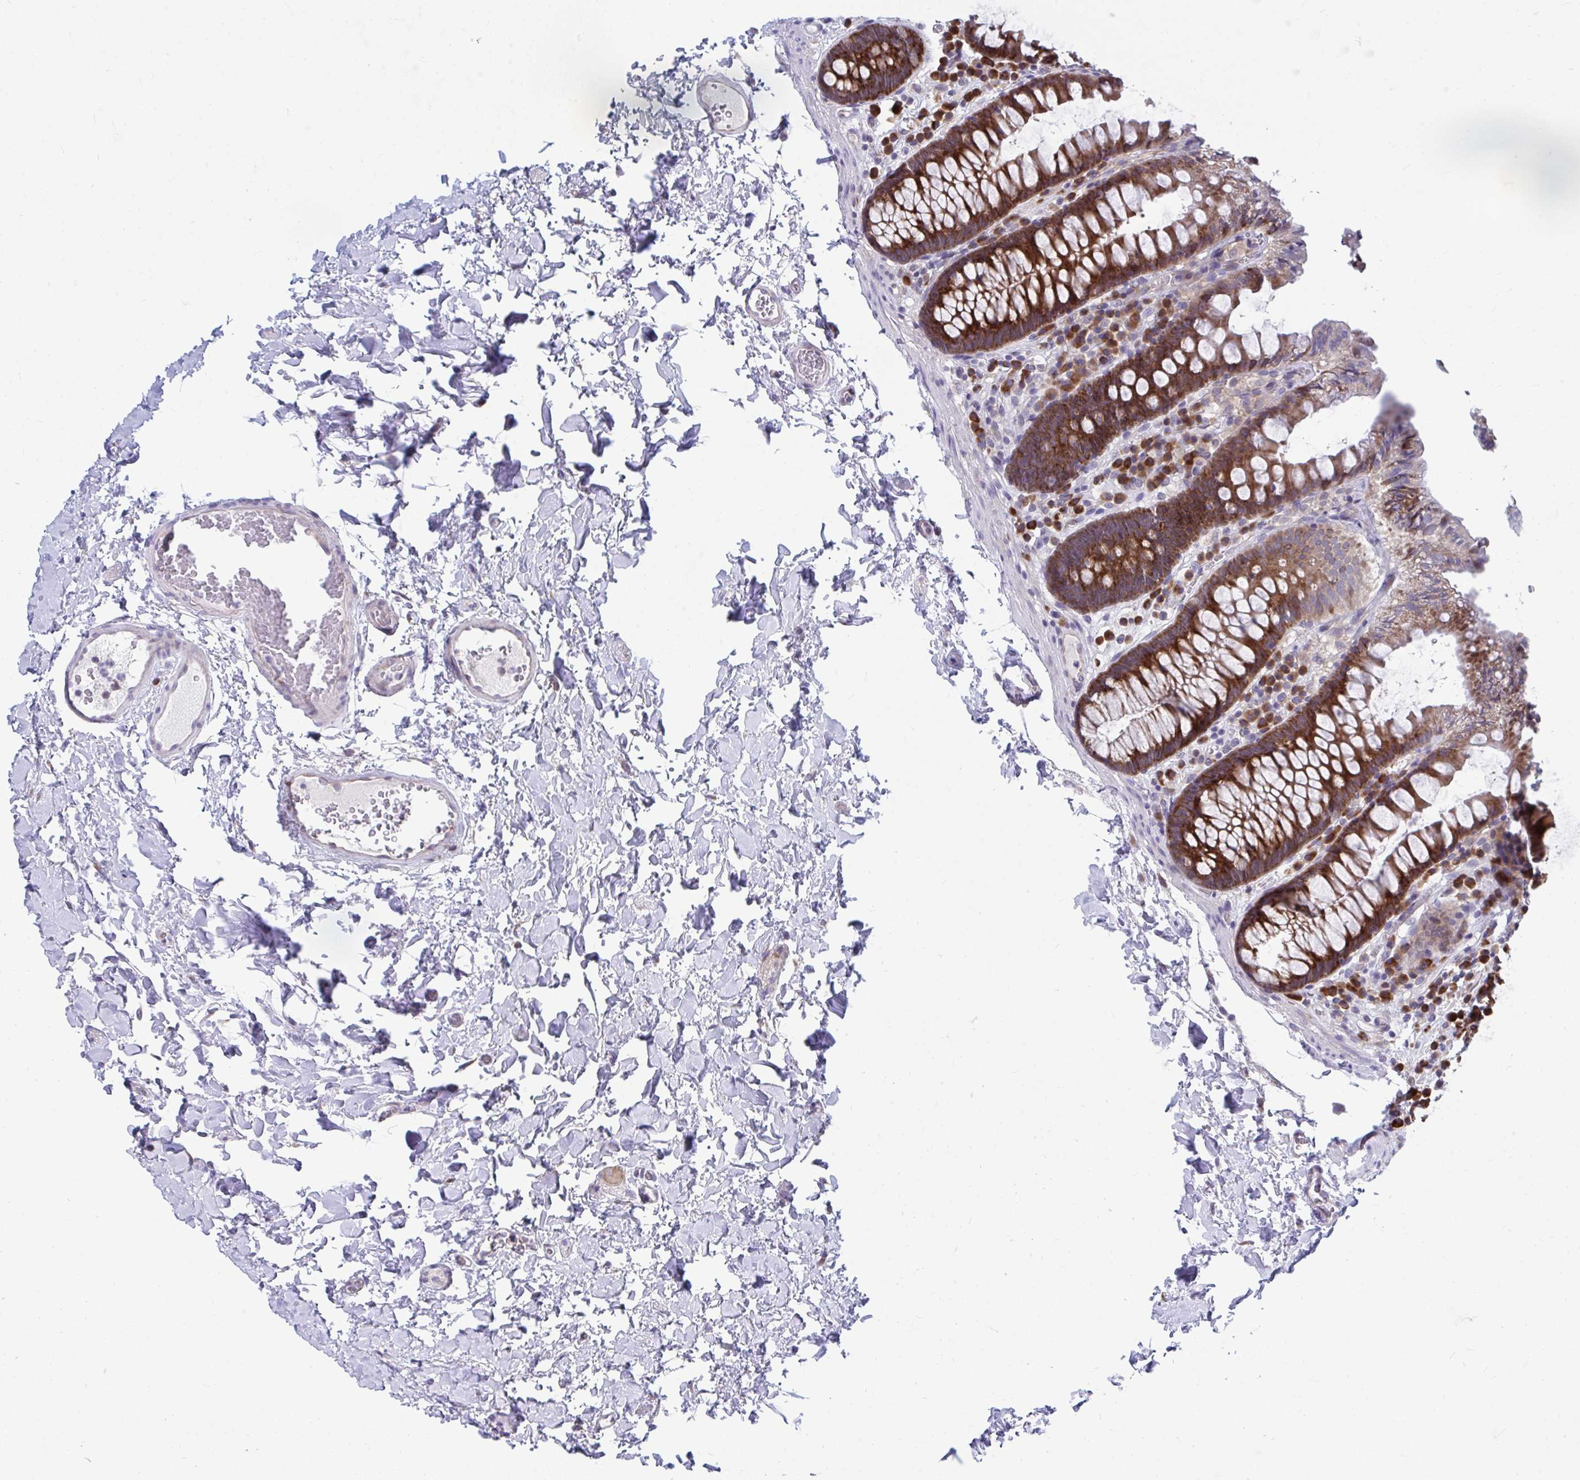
{"staining": {"intensity": "moderate", "quantity": "<25%", "location": "cytoplasmic/membranous"}, "tissue": "colon", "cell_type": "Endothelial cells", "image_type": "normal", "snomed": [{"axis": "morphology", "description": "Normal tissue, NOS"}, {"axis": "topography", "description": "Colon"}, {"axis": "topography", "description": "Peripheral nerve tissue"}], "caption": "Colon stained with IHC shows moderate cytoplasmic/membranous positivity in approximately <25% of endothelial cells. (DAB (3,3'-diaminobenzidine) IHC with brightfield microscopy, high magnification).", "gene": "SELENON", "patient": {"sex": "male", "age": 84}}